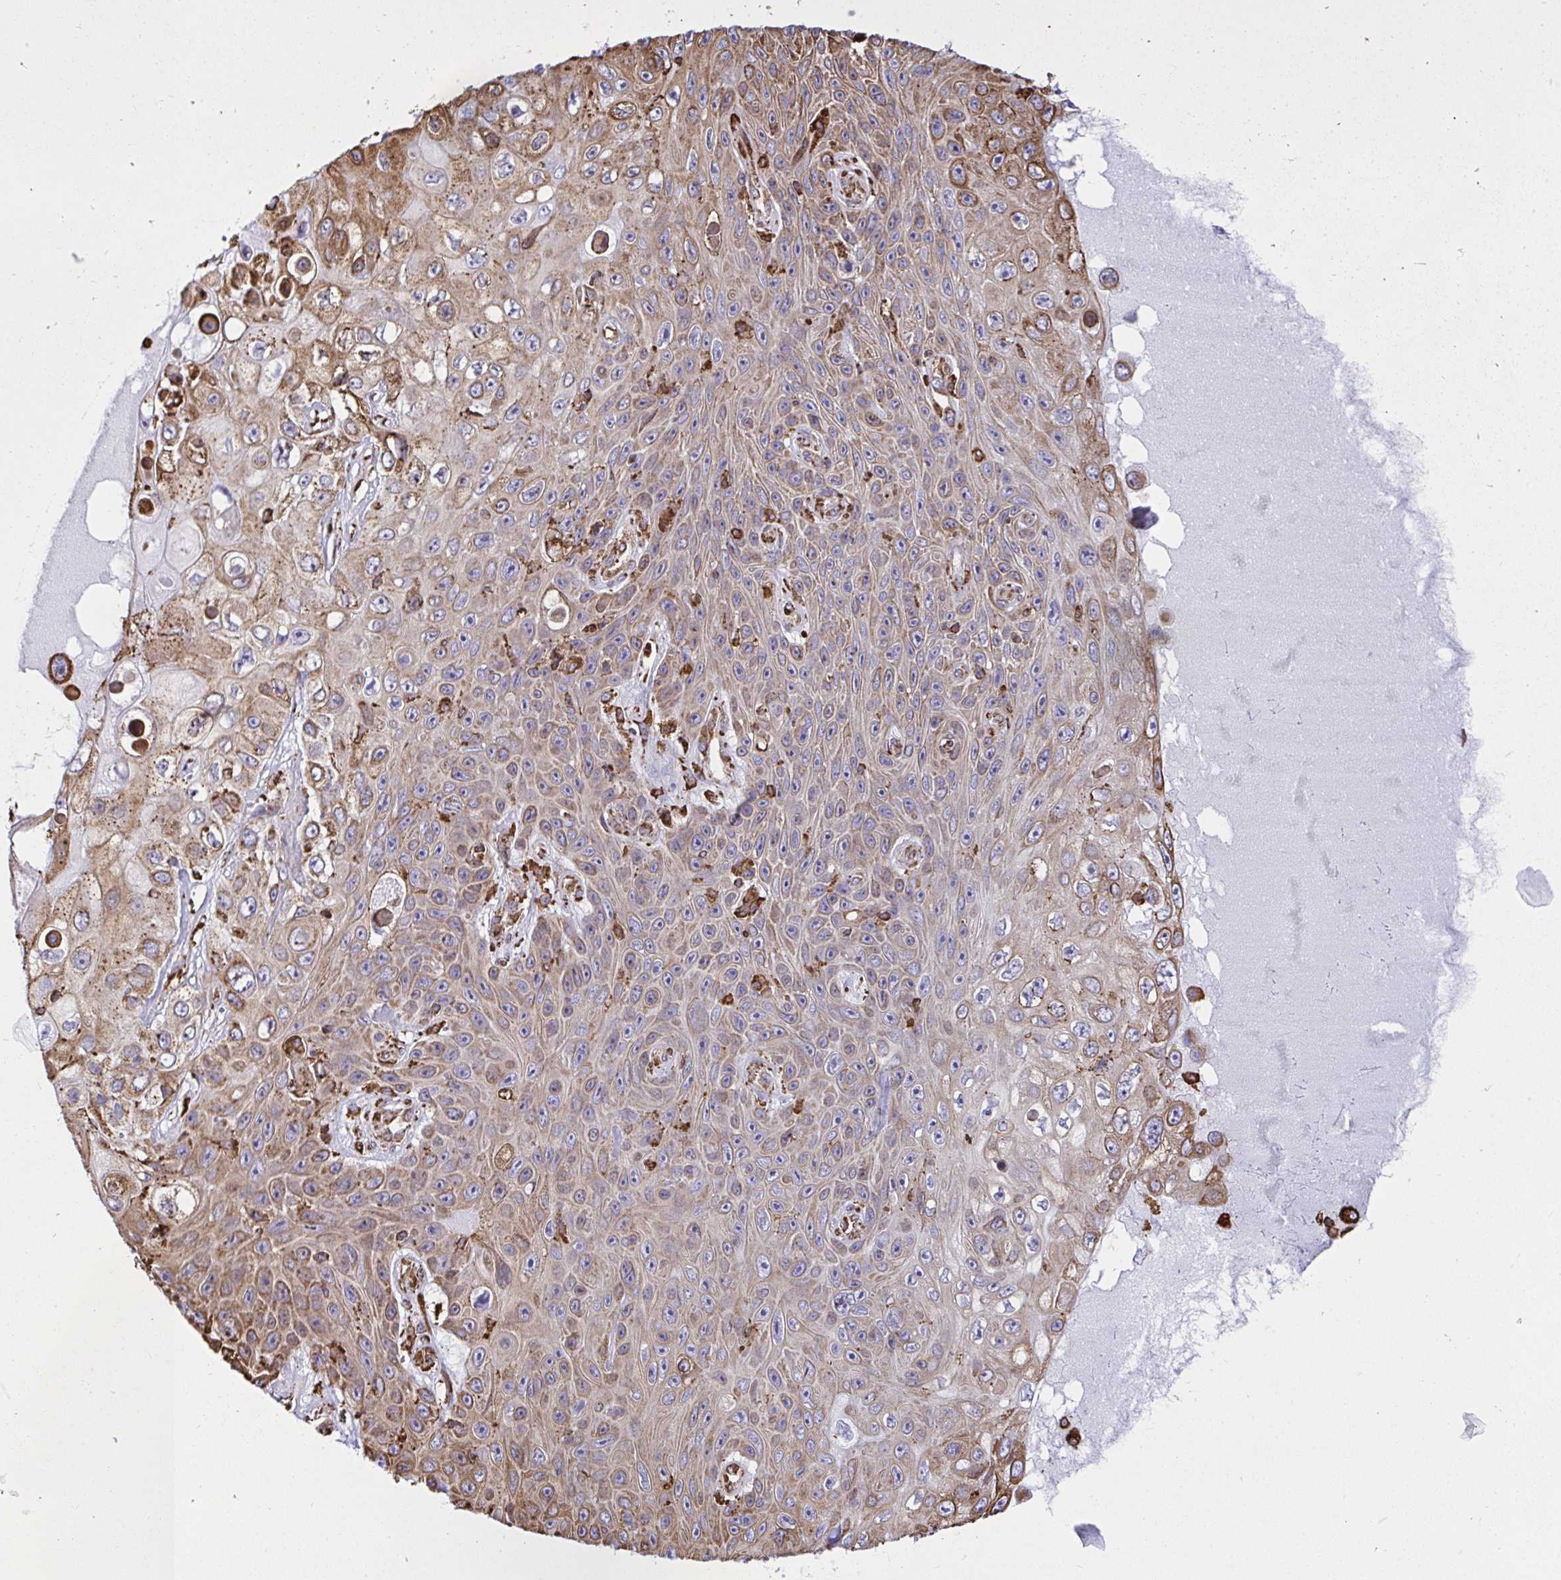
{"staining": {"intensity": "moderate", "quantity": ">75%", "location": "cytoplasmic/membranous"}, "tissue": "skin cancer", "cell_type": "Tumor cells", "image_type": "cancer", "snomed": [{"axis": "morphology", "description": "Squamous cell carcinoma, NOS"}, {"axis": "topography", "description": "Skin"}], "caption": "IHC of human skin squamous cell carcinoma demonstrates medium levels of moderate cytoplasmic/membranous staining in about >75% of tumor cells. (DAB (3,3'-diaminobenzidine) IHC, brown staining for protein, blue staining for nuclei).", "gene": "CLGN", "patient": {"sex": "male", "age": 82}}